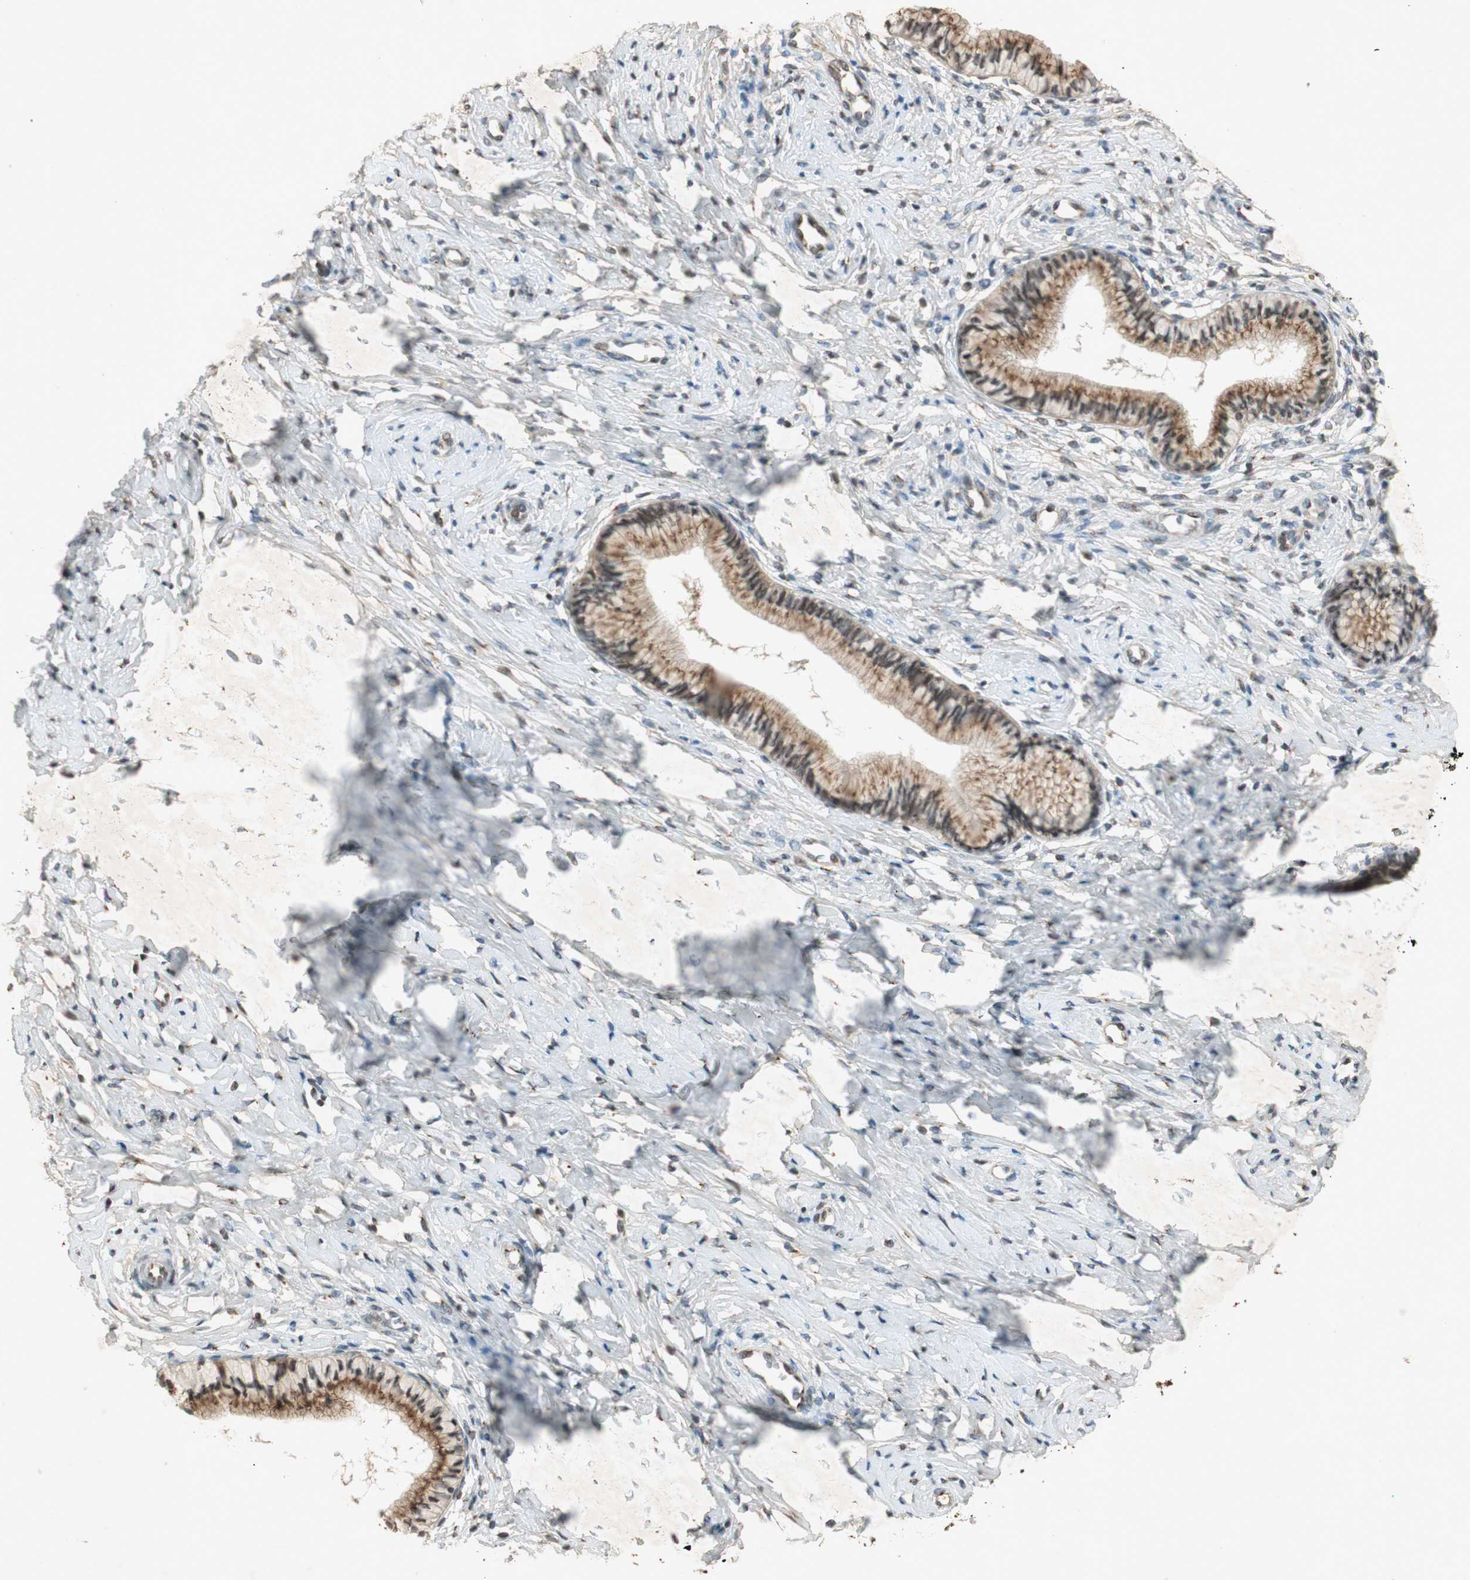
{"staining": {"intensity": "moderate", "quantity": ">75%", "location": "cytoplasmic/membranous"}, "tissue": "cervix", "cell_type": "Glandular cells", "image_type": "normal", "snomed": [{"axis": "morphology", "description": "Normal tissue, NOS"}, {"axis": "topography", "description": "Cervix"}], "caption": "Immunohistochemistry staining of unremarkable cervix, which reveals medium levels of moderate cytoplasmic/membranous positivity in about >75% of glandular cells indicating moderate cytoplasmic/membranous protein expression. The staining was performed using DAB (brown) for protein detection and nuclei were counterstained in hematoxylin (blue).", "gene": "NEO1", "patient": {"sex": "female", "age": 46}}